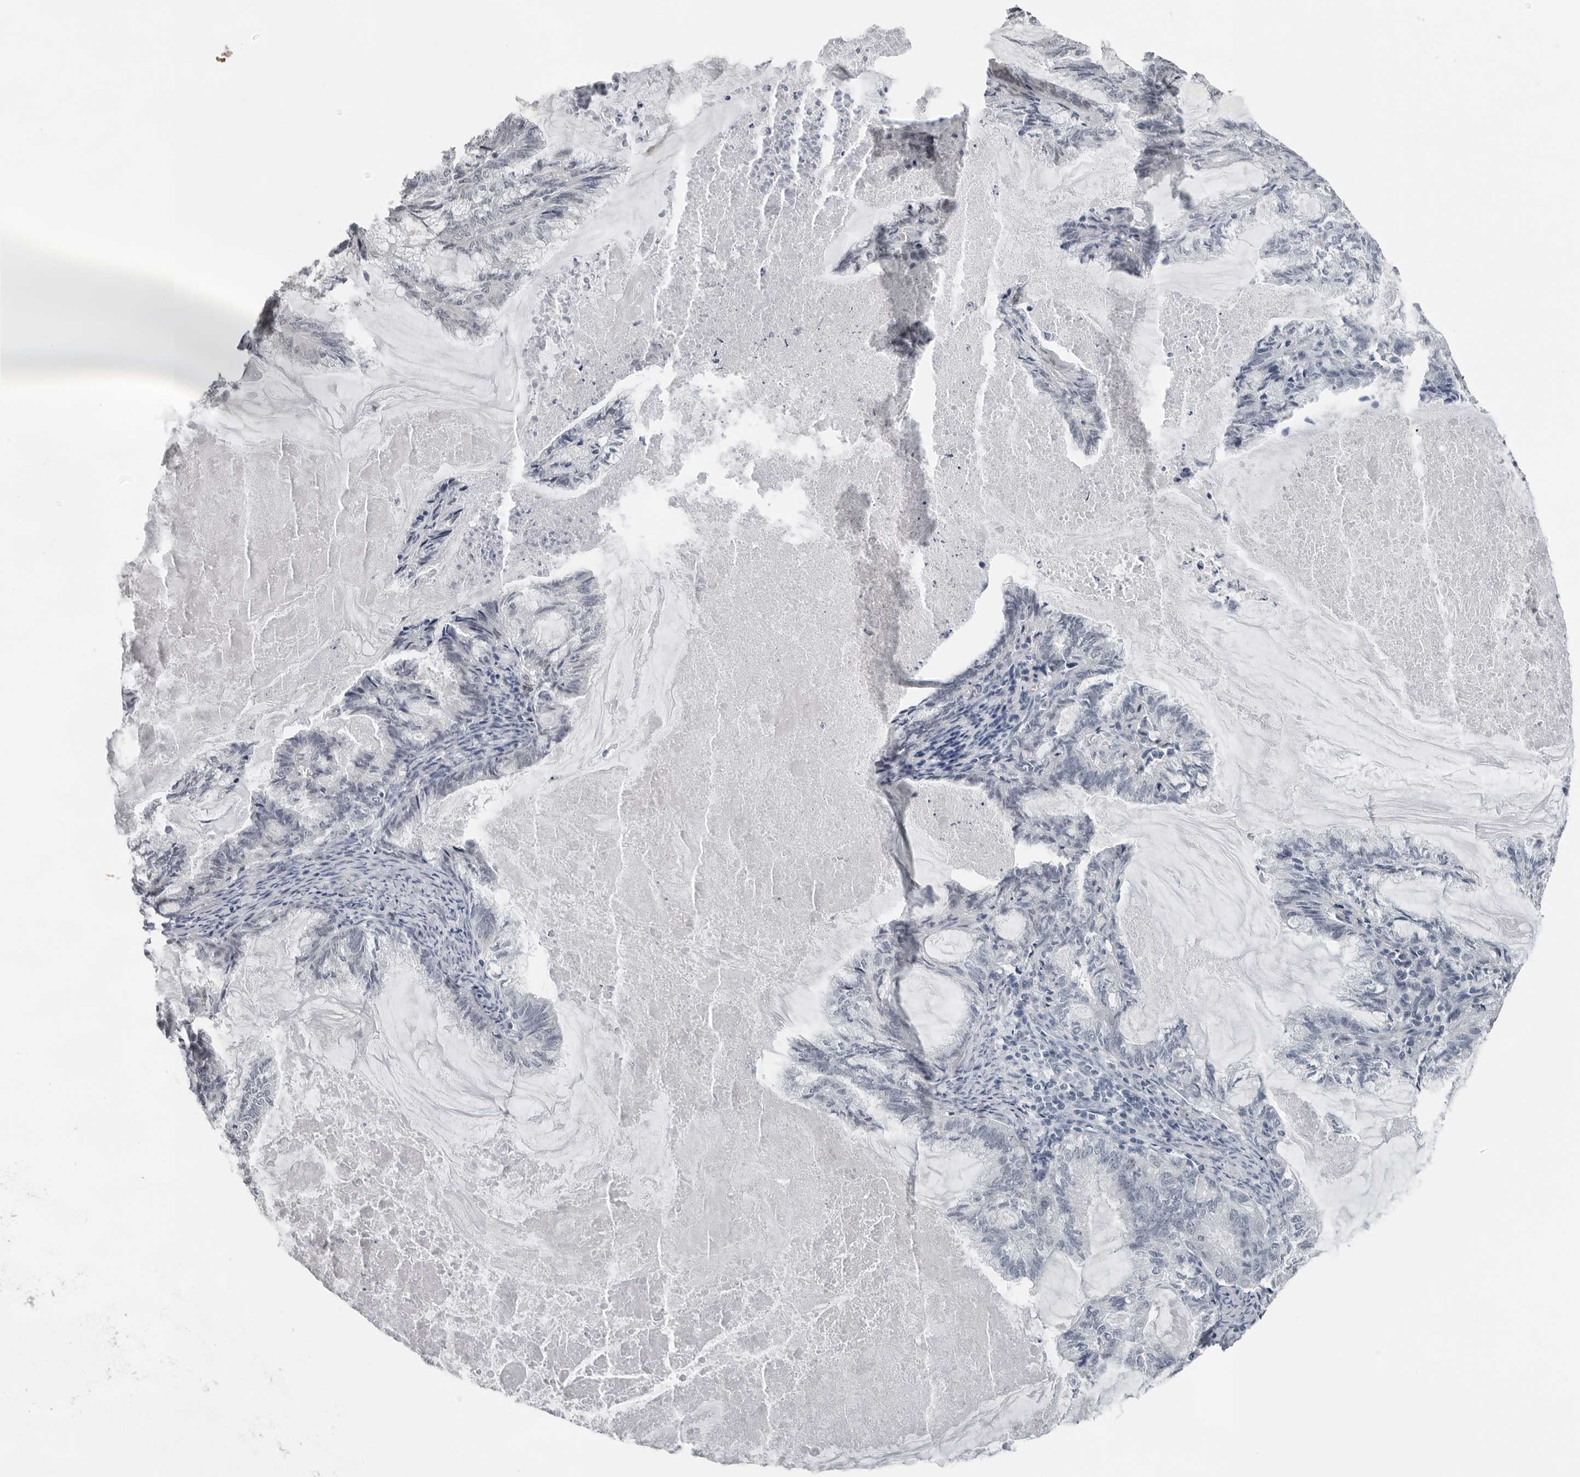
{"staining": {"intensity": "negative", "quantity": "none", "location": "none"}, "tissue": "endometrial cancer", "cell_type": "Tumor cells", "image_type": "cancer", "snomed": [{"axis": "morphology", "description": "Adenocarcinoma, NOS"}, {"axis": "topography", "description": "Endometrium"}], "caption": "DAB (3,3'-diaminobenzidine) immunohistochemical staining of endometrial cancer reveals no significant positivity in tumor cells.", "gene": "PPP1R42", "patient": {"sex": "female", "age": 86}}